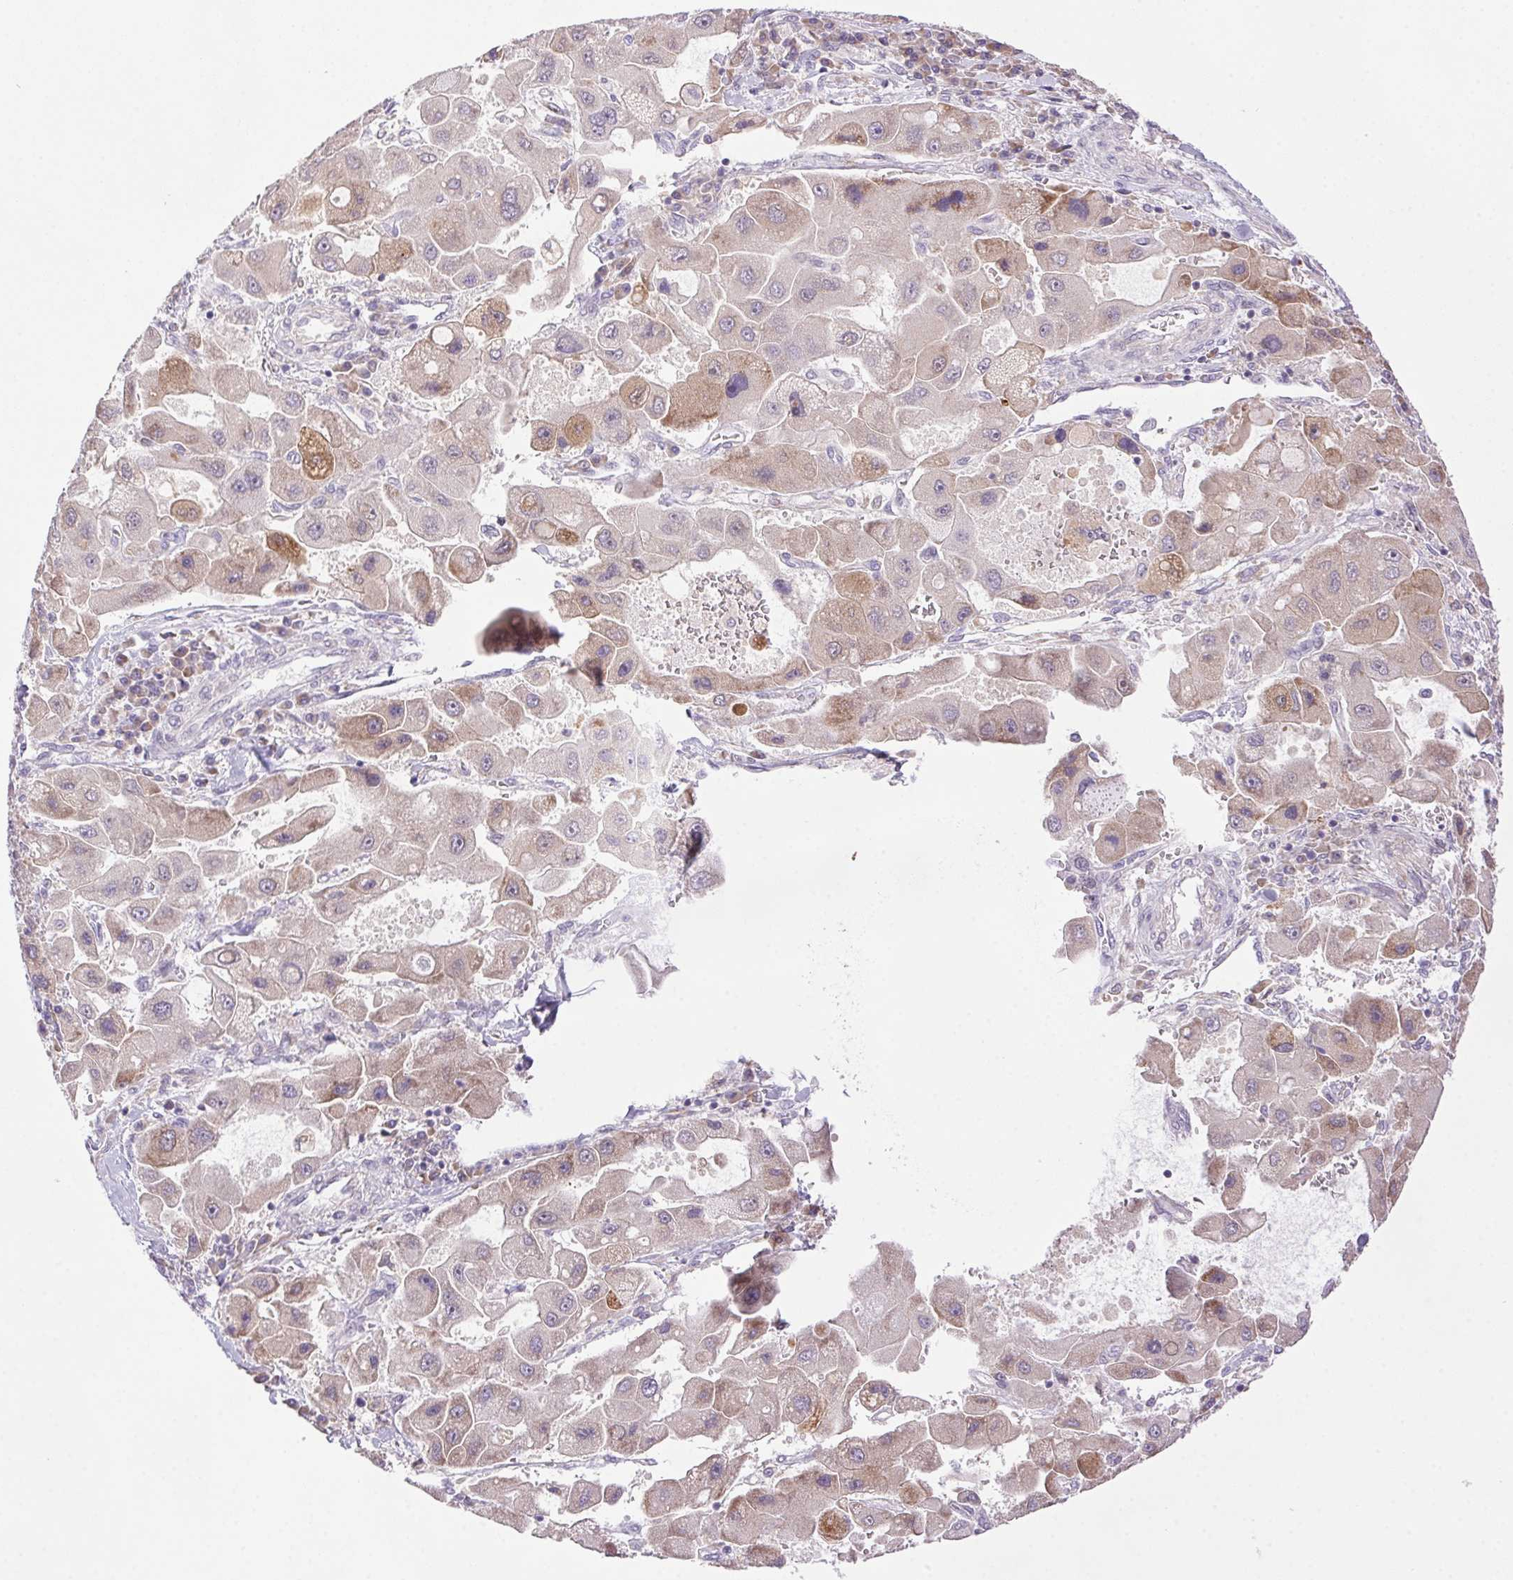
{"staining": {"intensity": "weak", "quantity": "25%-75%", "location": "cytoplasmic/membranous"}, "tissue": "liver cancer", "cell_type": "Tumor cells", "image_type": "cancer", "snomed": [{"axis": "morphology", "description": "Carcinoma, Hepatocellular, NOS"}, {"axis": "topography", "description": "Liver"}], "caption": "IHC (DAB) staining of human liver cancer exhibits weak cytoplasmic/membranous protein positivity in approximately 25%-75% of tumor cells.", "gene": "LRRTM1", "patient": {"sex": "male", "age": 24}}